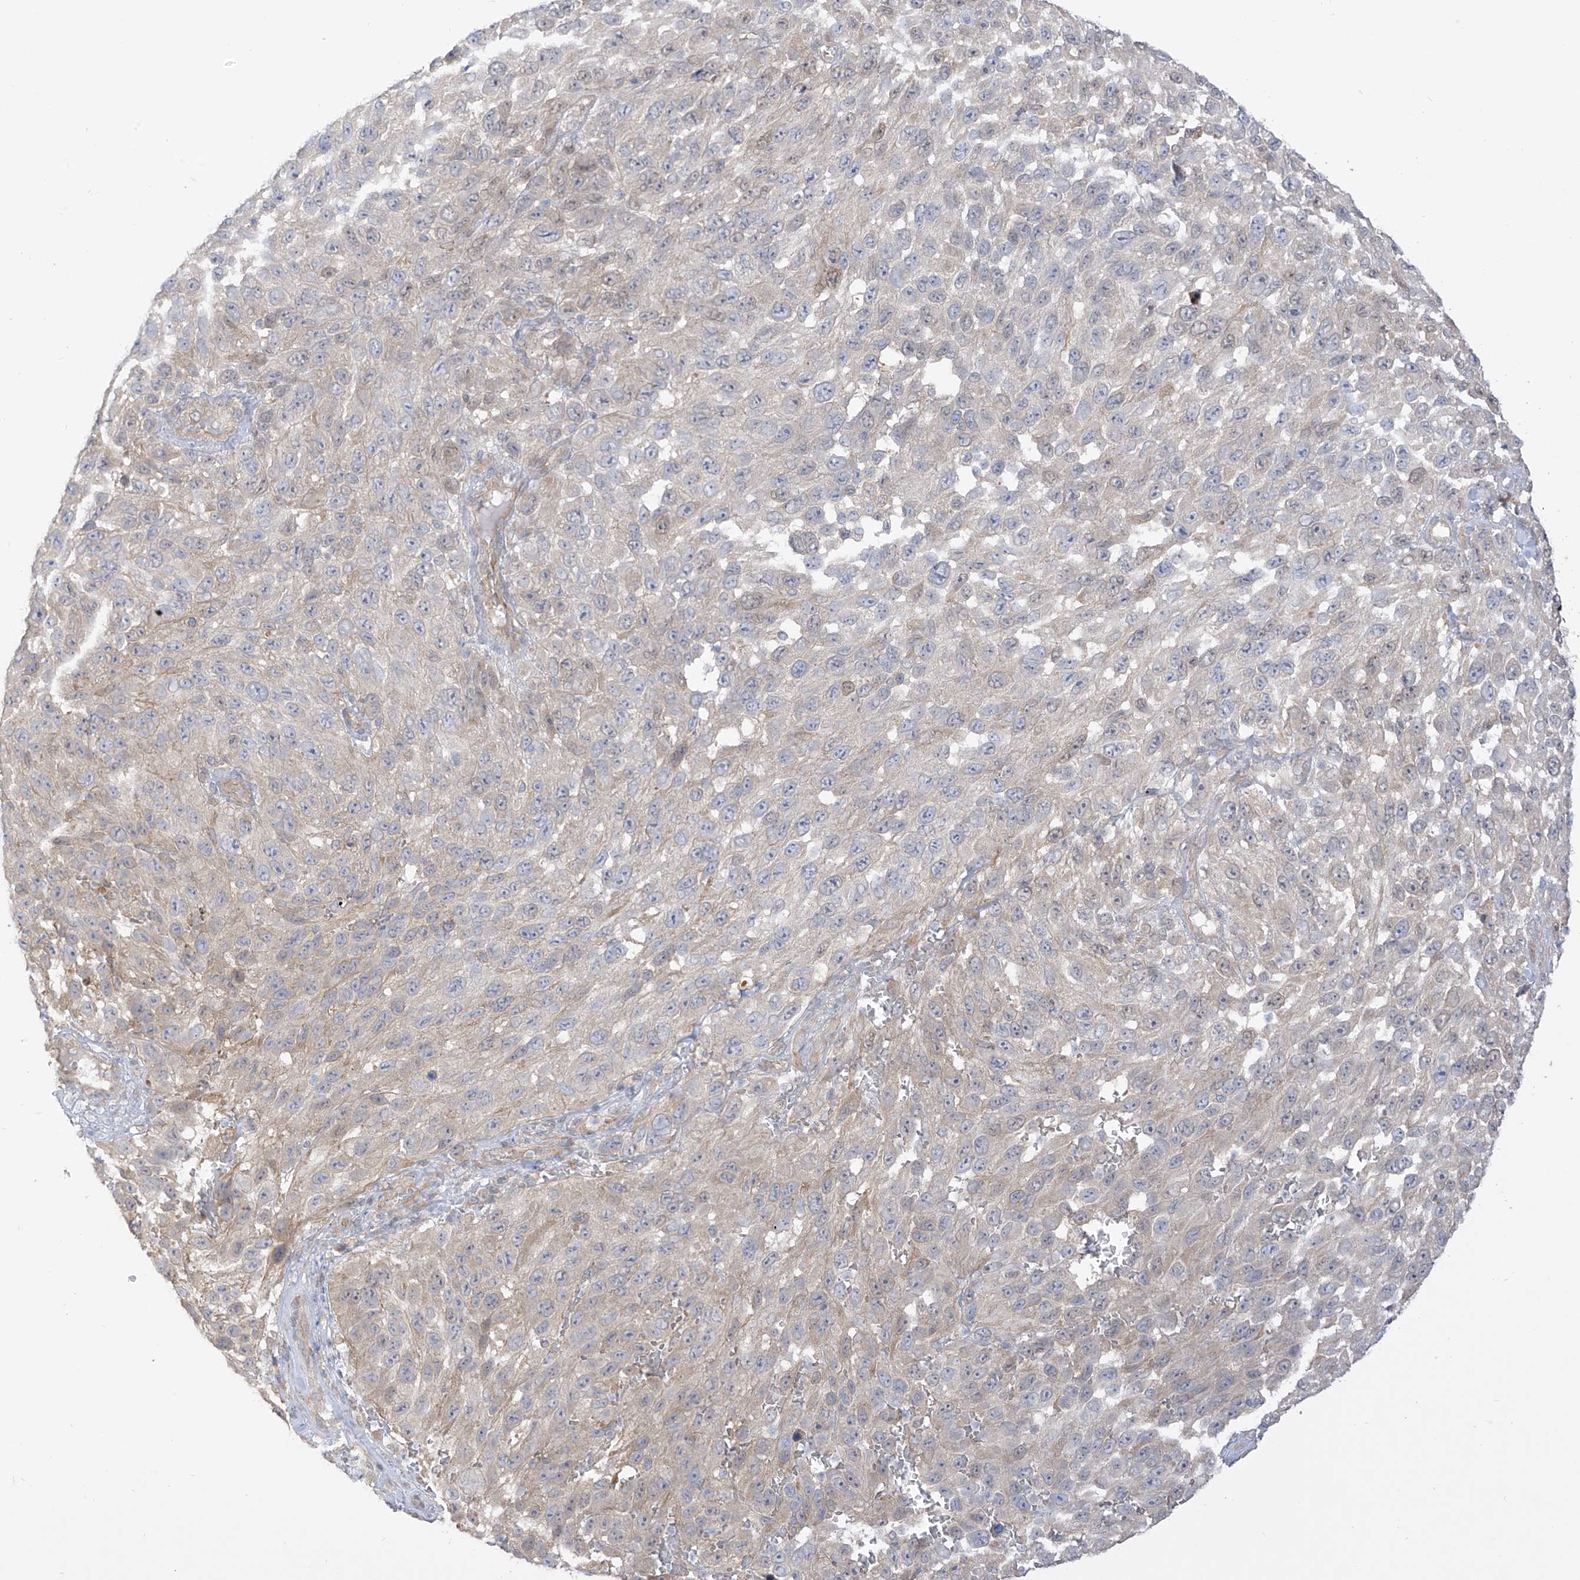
{"staining": {"intensity": "weak", "quantity": "<25%", "location": "cytoplasmic/membranous"}, "tissue": "melanoma", "cell_type": "Tumor cells", "image_type": "cancer", "snomed": [{"axis": "morphology", "description": "Malignant melanoma, NOS"}, {"axis": "topography", "description": "Skin"}], "caption": "Protein analysis of malignant melanoma displays no significant expression in tumor cells.", "gene": "EIPR1", "patient": {"sex": "female", "age": 96}}